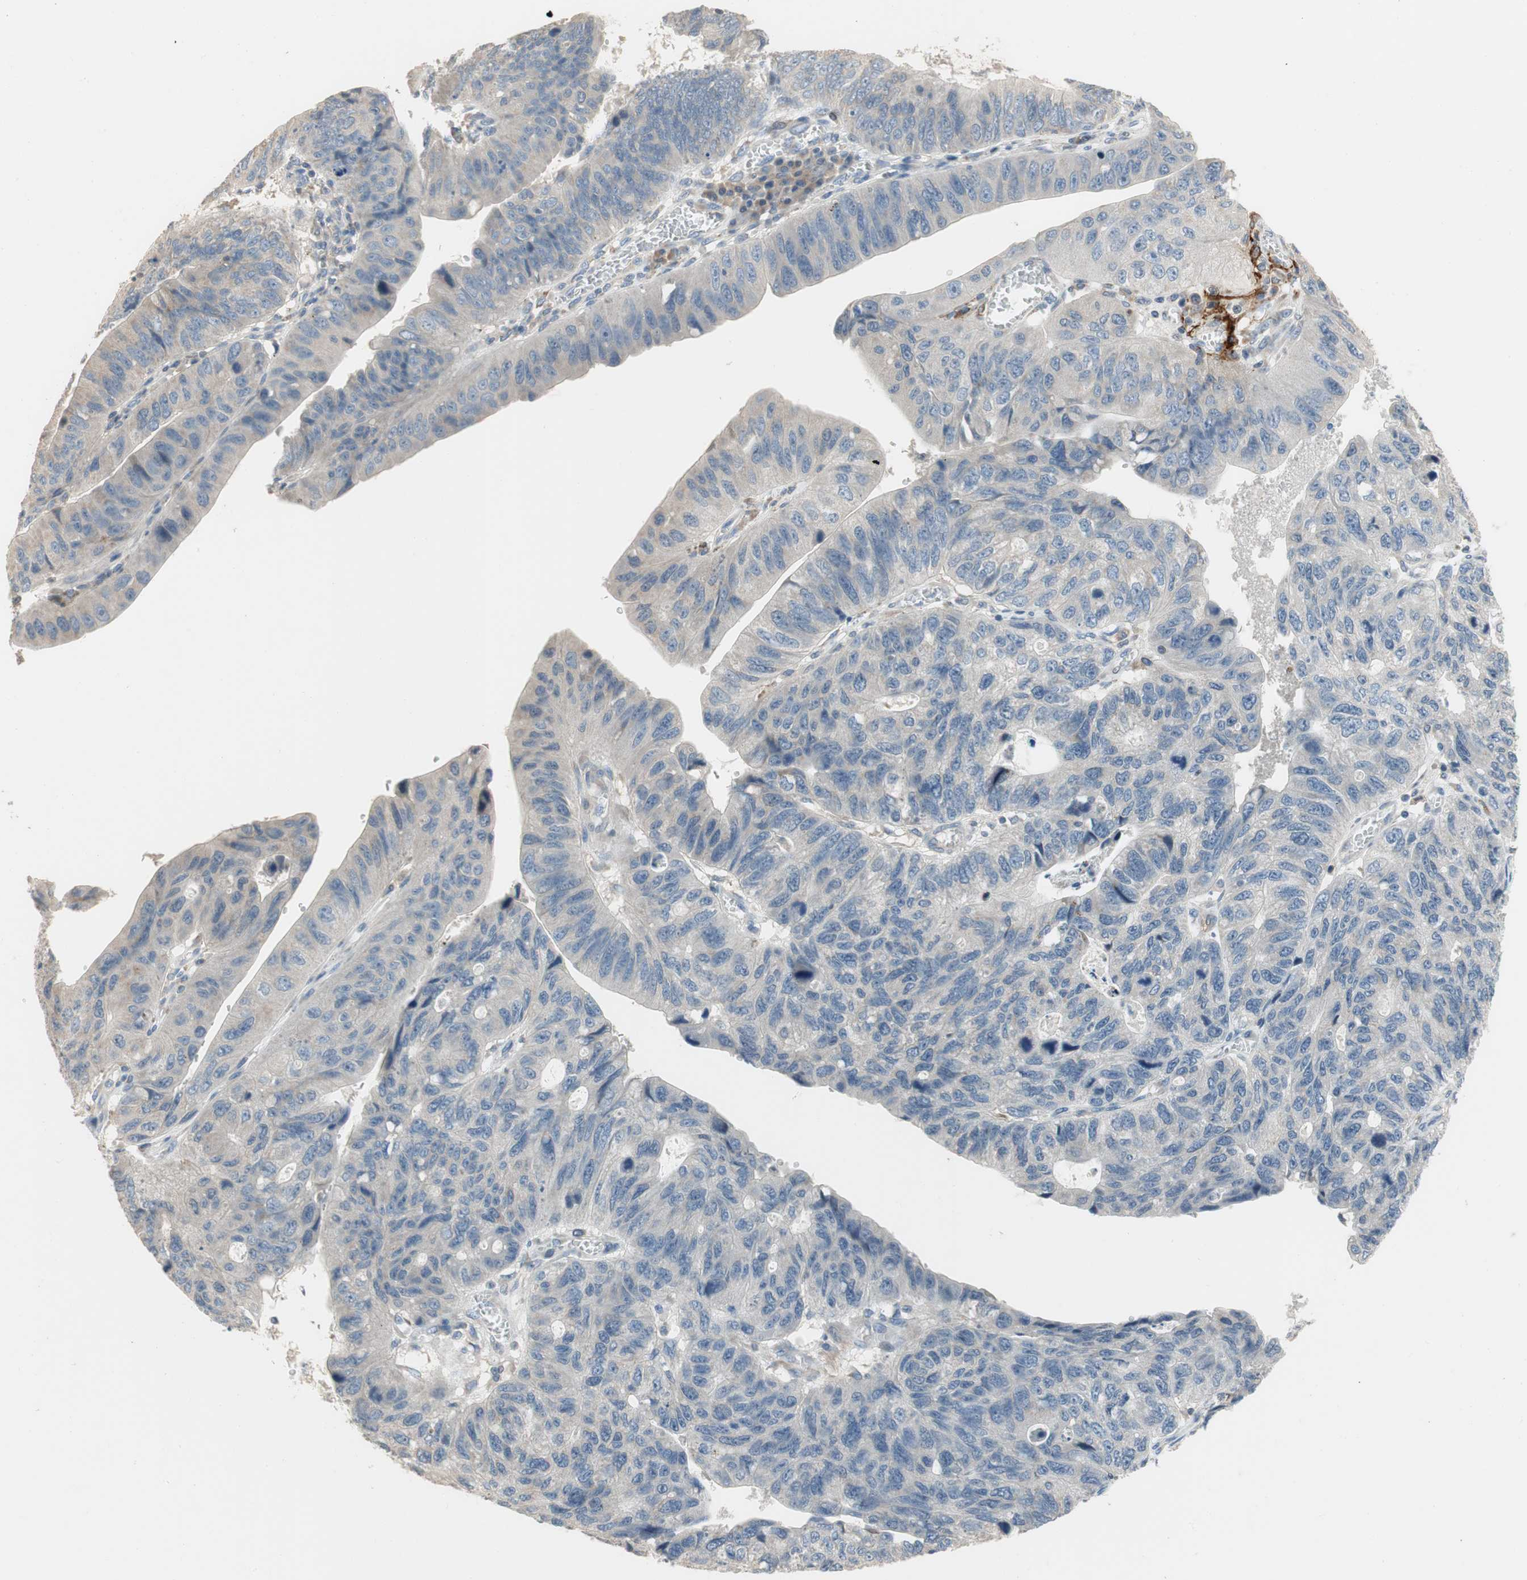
{"staining": {"intensity": "negative", "quantity": "none", "location": "none"}, "tissue": "stomach cancer", "cell_type": "Tumor cells", "image_type": "cancer", "snomed": [{"axis": "morphology", "description": "Adenocarcinoma, NOS"}, {"axis": "topography", "description": "Stomach"}], "caption": "Stomach adenocarcinoma stained for a protein using immunohistochemistry demonstrates no expression tumor cells.", "gene": "ALPL", "patient": {"sex": "male", "age": 59}}